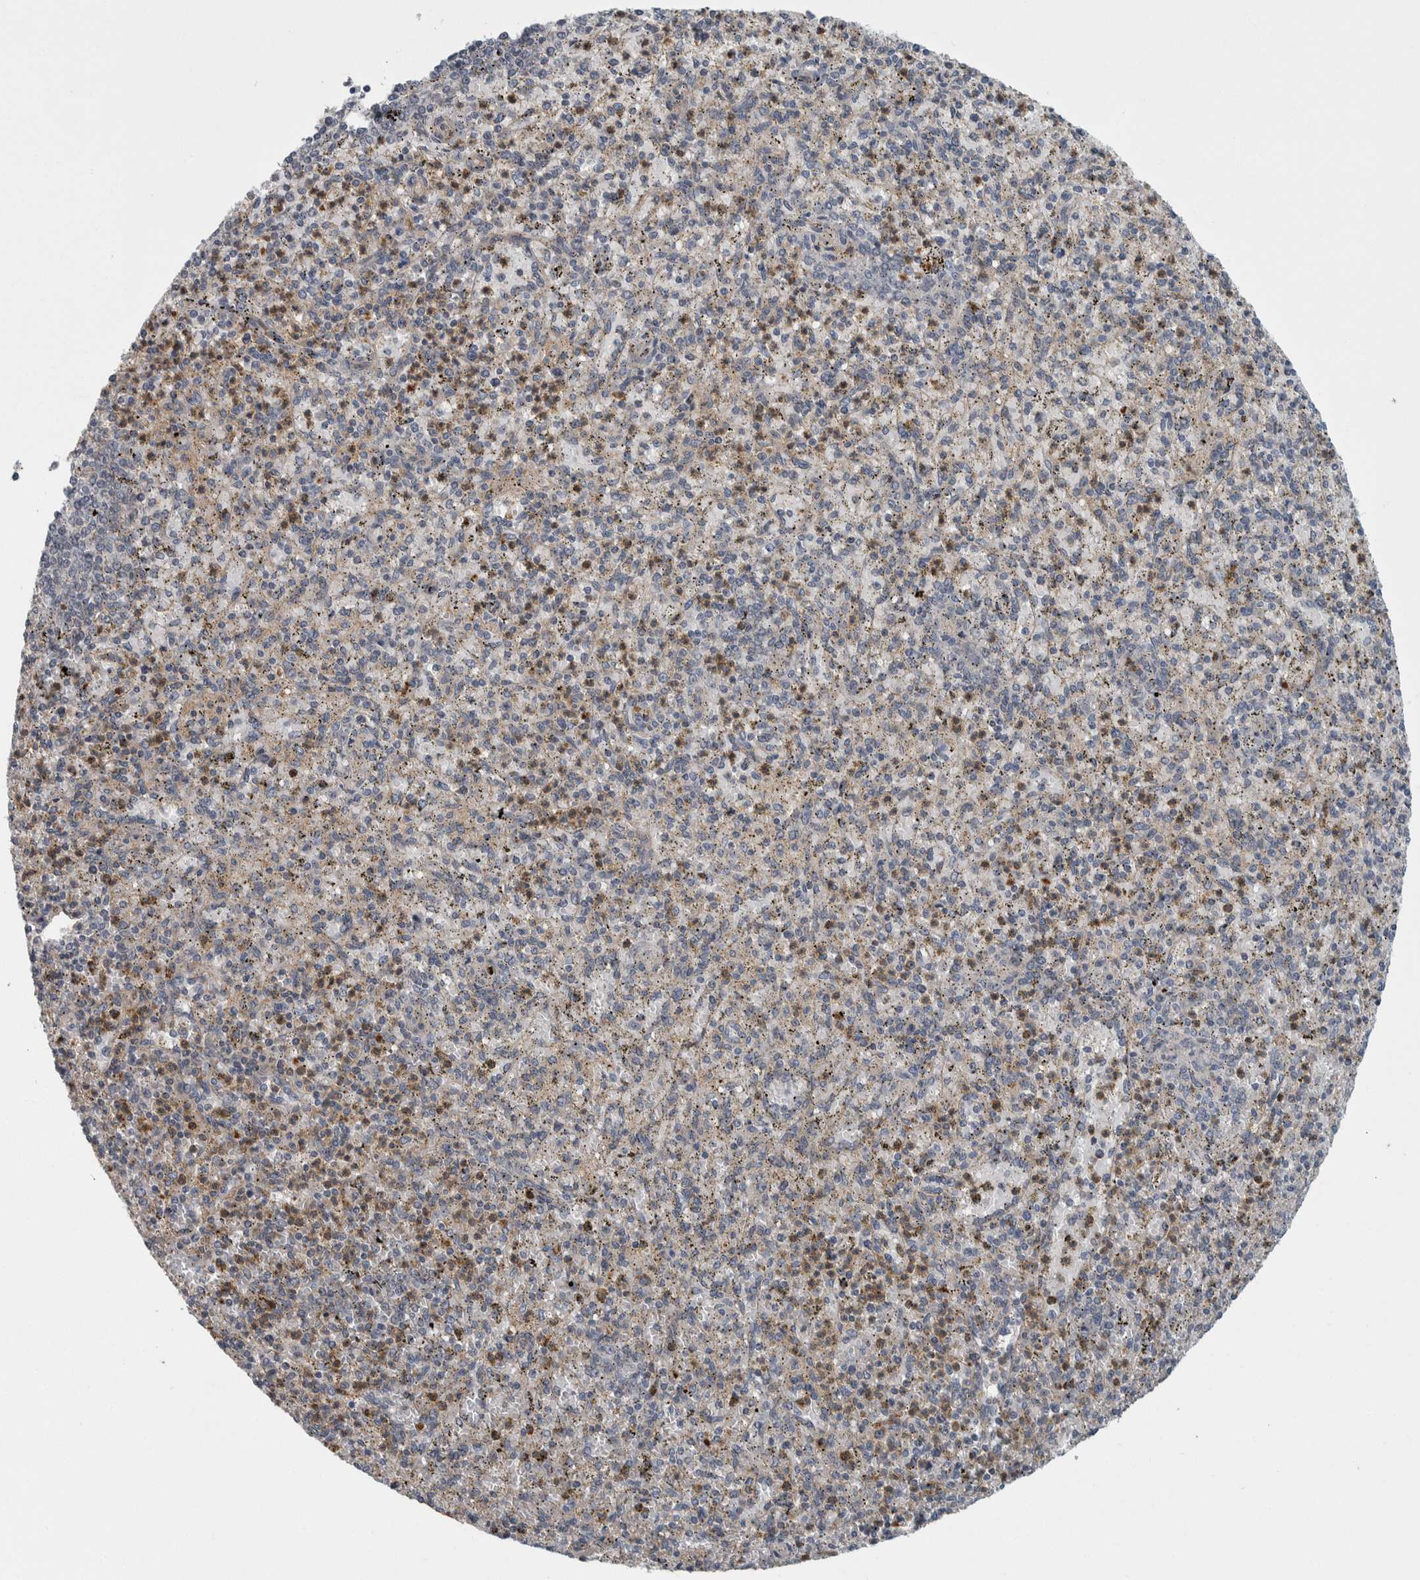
{"staining": {"intensity": "weak", "quantity": "<25%", "location": "cytoplasmic/membranous"}, "tissue": "spleen", "cell_type": "Cells in red pulp", "image_type": "normal", "snomed": [{"axis": "morphology", "description": "Normal tissue, NOS"}, {"axis": "topography", "description": "Spleen"}], "caption": "IHC image of normal spleen stained for a protein (brown), which demonstrates no staining in cells in red pulp.", "gene": "KCNJ3", "patient": {"sex": "male", "age": 72}}